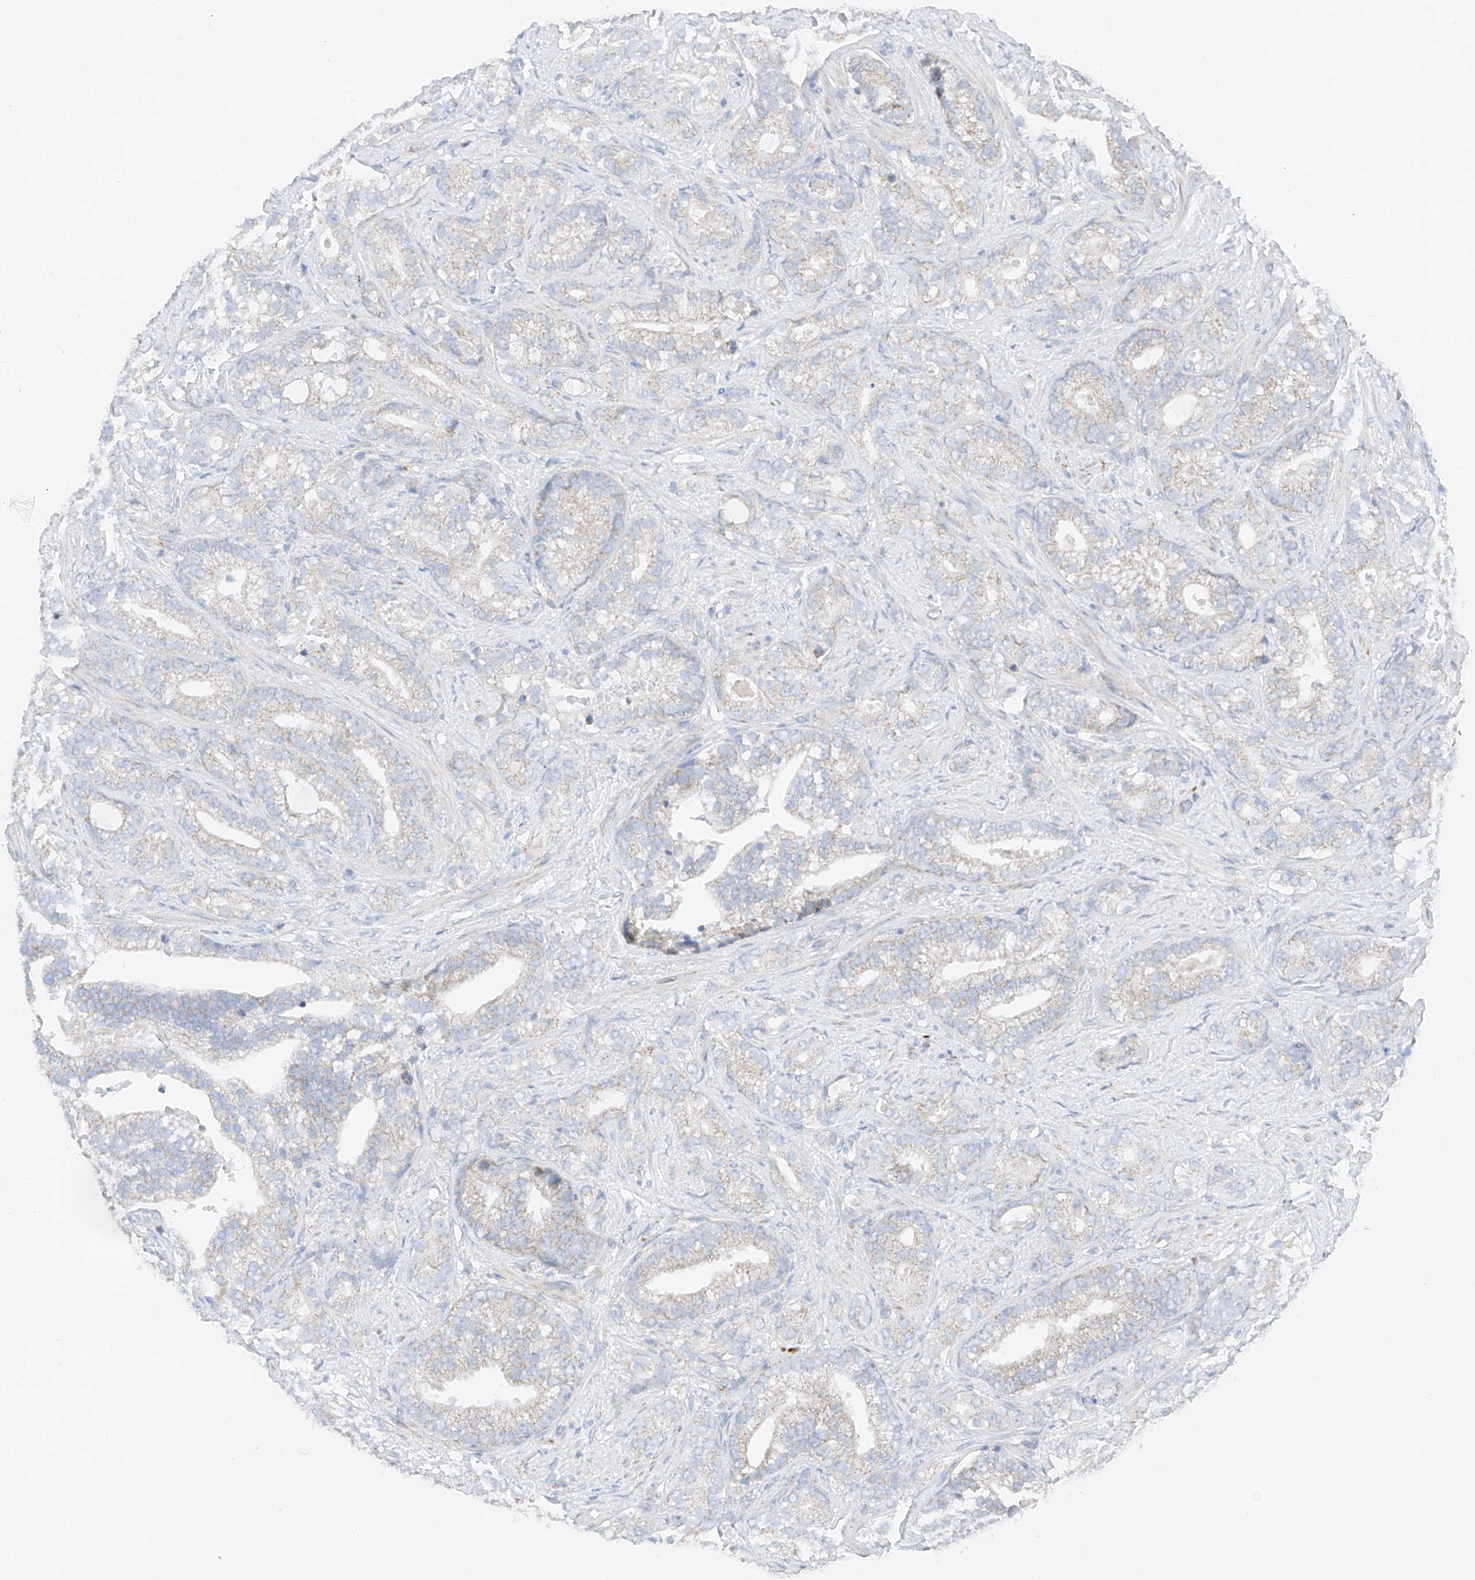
{"staining": {"intensity": "weak", "quantity": "<25%", "location": "cytoplasmic/membranous"}, "tissue": "prostate cancer", "cell_type": "Tumor cells", "image_type": "cancer", "snomed": [{"axis": "morphology", "description": "Adenocarcinoma, High grade"}, {"axis": "topography", "description": "Prostate and seminal vesicle, NOS"}], "caption": "Micrograph shows no significant protein expression in tumor cells of prostate high-grade adenocarcinoma.", "gene": "MRAP", "patient": {"sex": "male", "age": 67}}